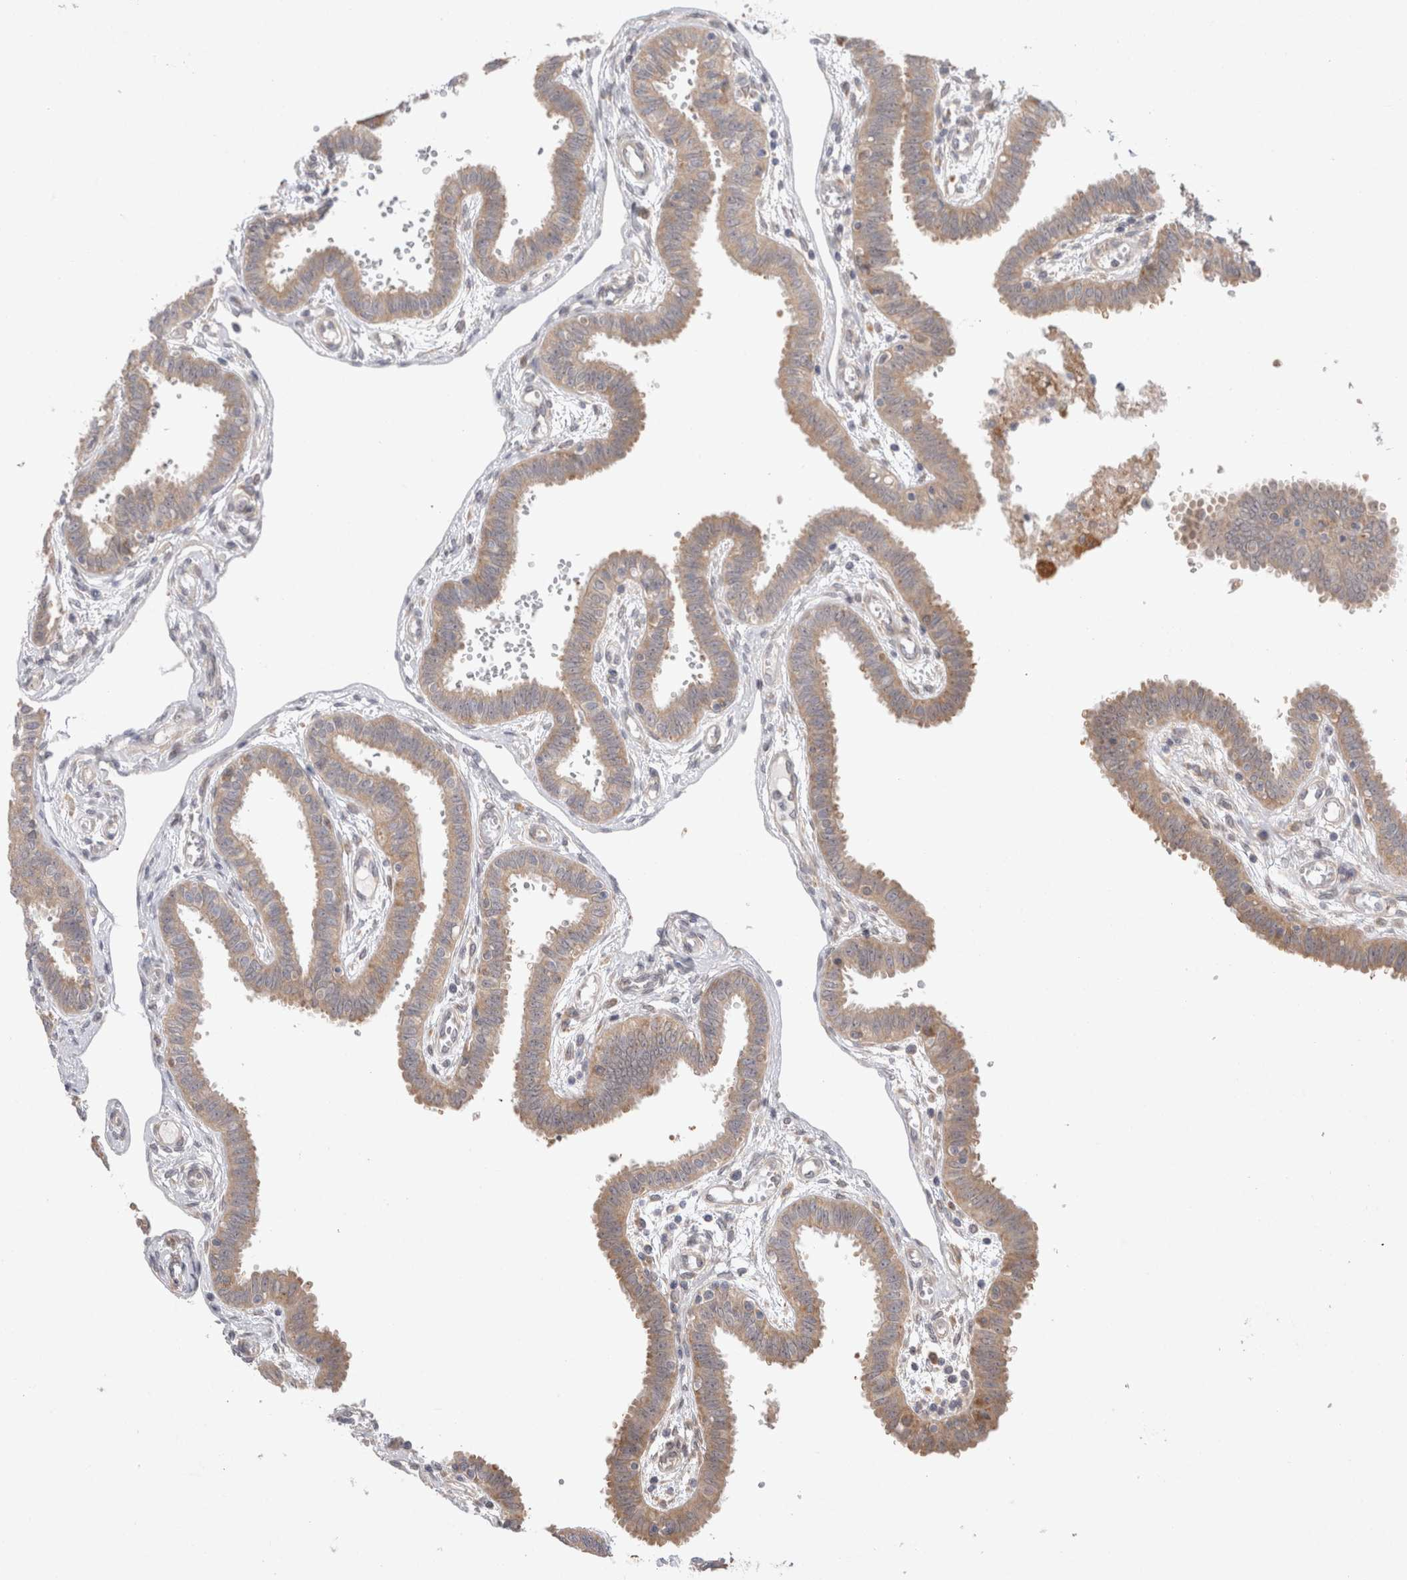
{"staining": {"intensity": "moderate", "quantity": ">75%", "location": "cytoplasmic/membranous"}, "tissue": "fallopian tube", "cell_type": "Glandular cells", "image_type": "normal", "snomed": [{"axis": "morphology", "description": "Normal tissue, NOS"}, {"axis": "topography", "description": "Fallopian tube"}], "caption": "Protein analysis of normal fallopian tube exhibits moderate cytoplasmic/membranous positivity in approximately >75% of glandular cells.", "gene": "NPC1", "patient": {"sex": "female", "age": 32}}